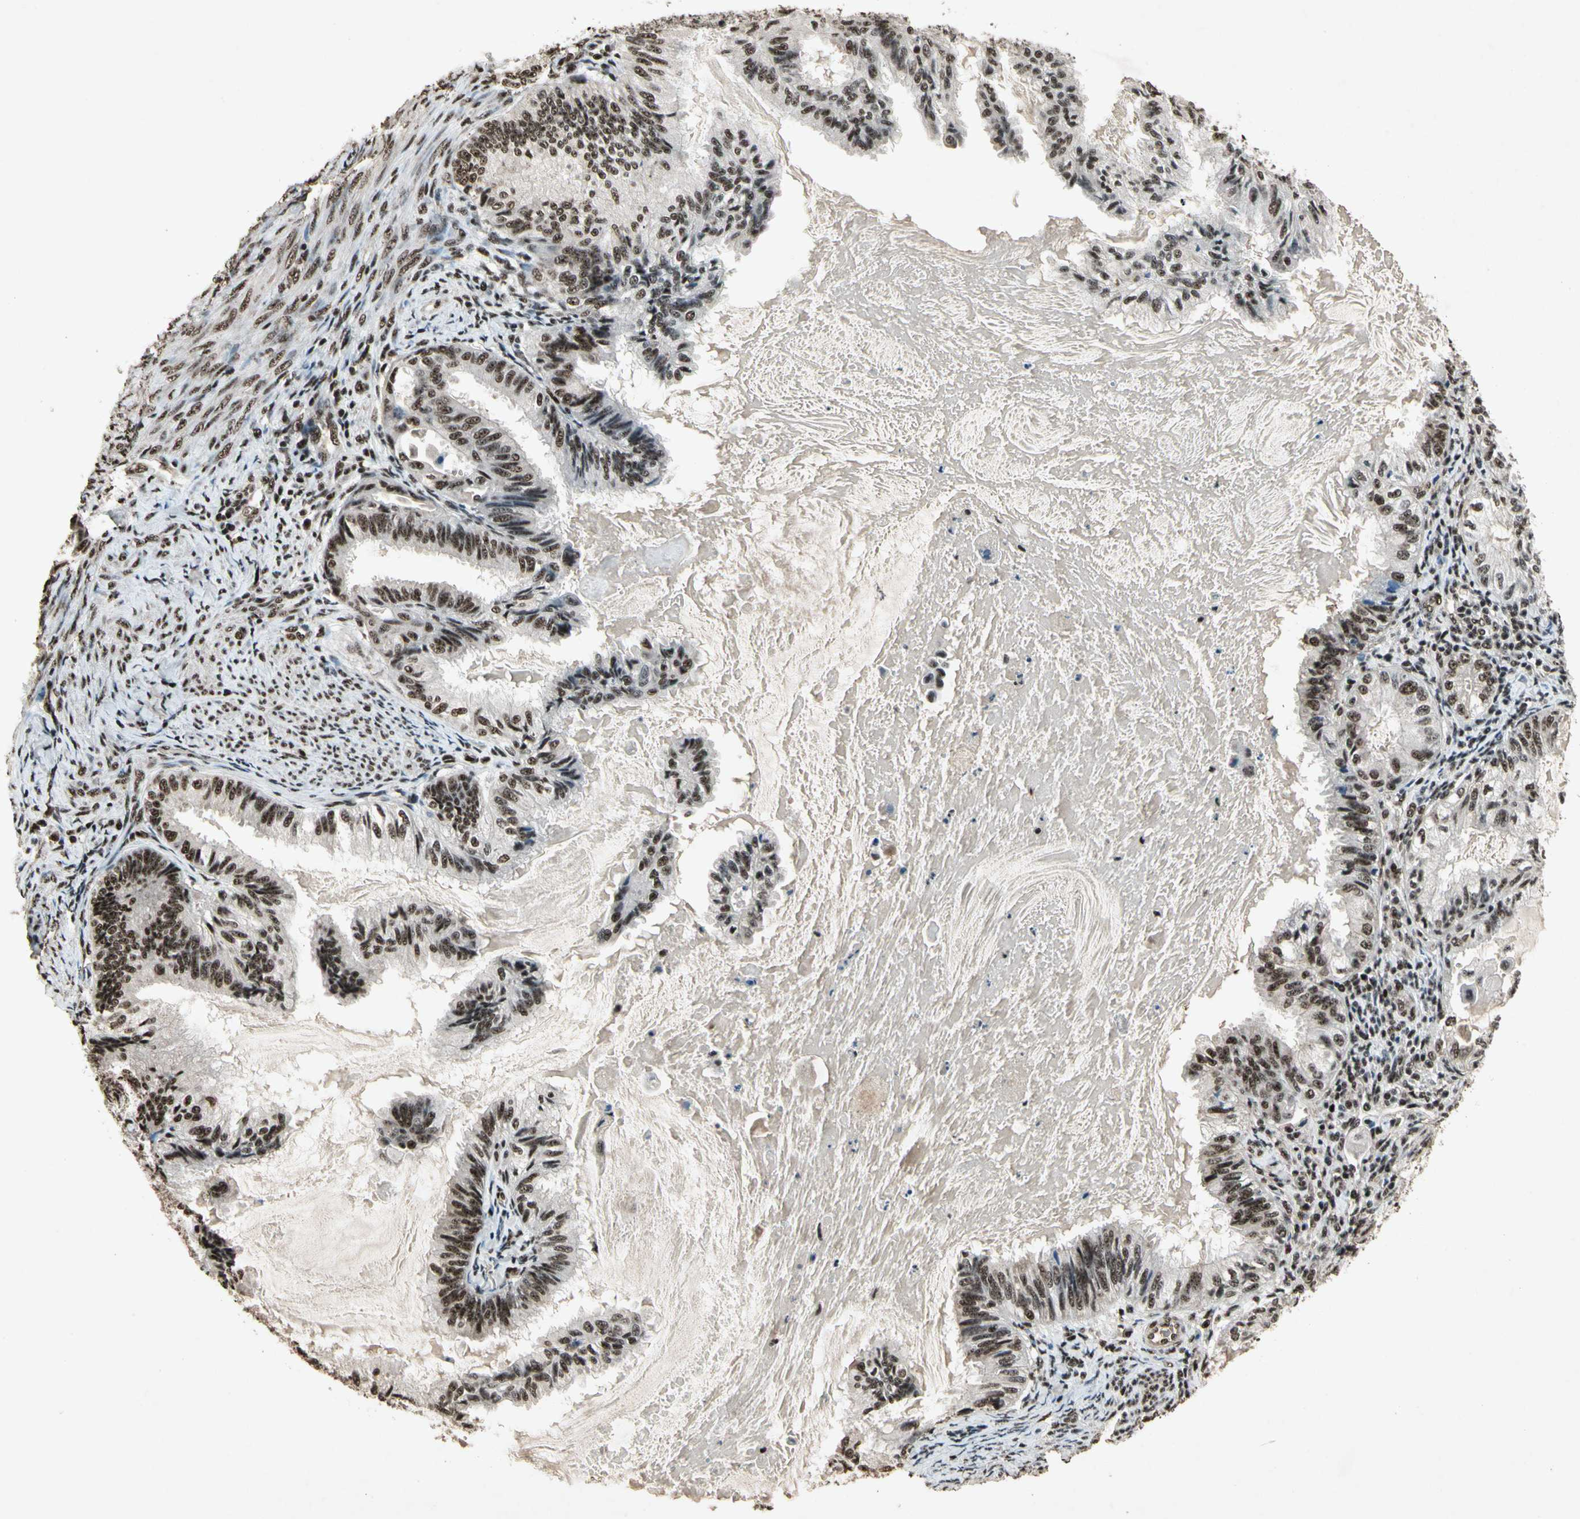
{"staining": {"intensity": "strong", "quantity": ">75%", "location": "nuclear"}, "tissue": "cervical cancer", "cell_type": "Tumor cells", "image_type": "cancer", "snomed": [{"axis": "morphology", "description": "Normal tissue, NOS"}, {"axis": "morphology", "description": "Adenocarcinoma, NOS"}, {"axis": "topography", "description": "Cervix"}, {"axis": "topography", "description": "Endometrium"}], "caption": "Immunohistochemistry of human adenocarcinoma (cervical) displays high levels of strong nuclear staining in about >75% of tumor cells.", "gene": "TBX2", "patient": {"sex": "female", "age": 86}}